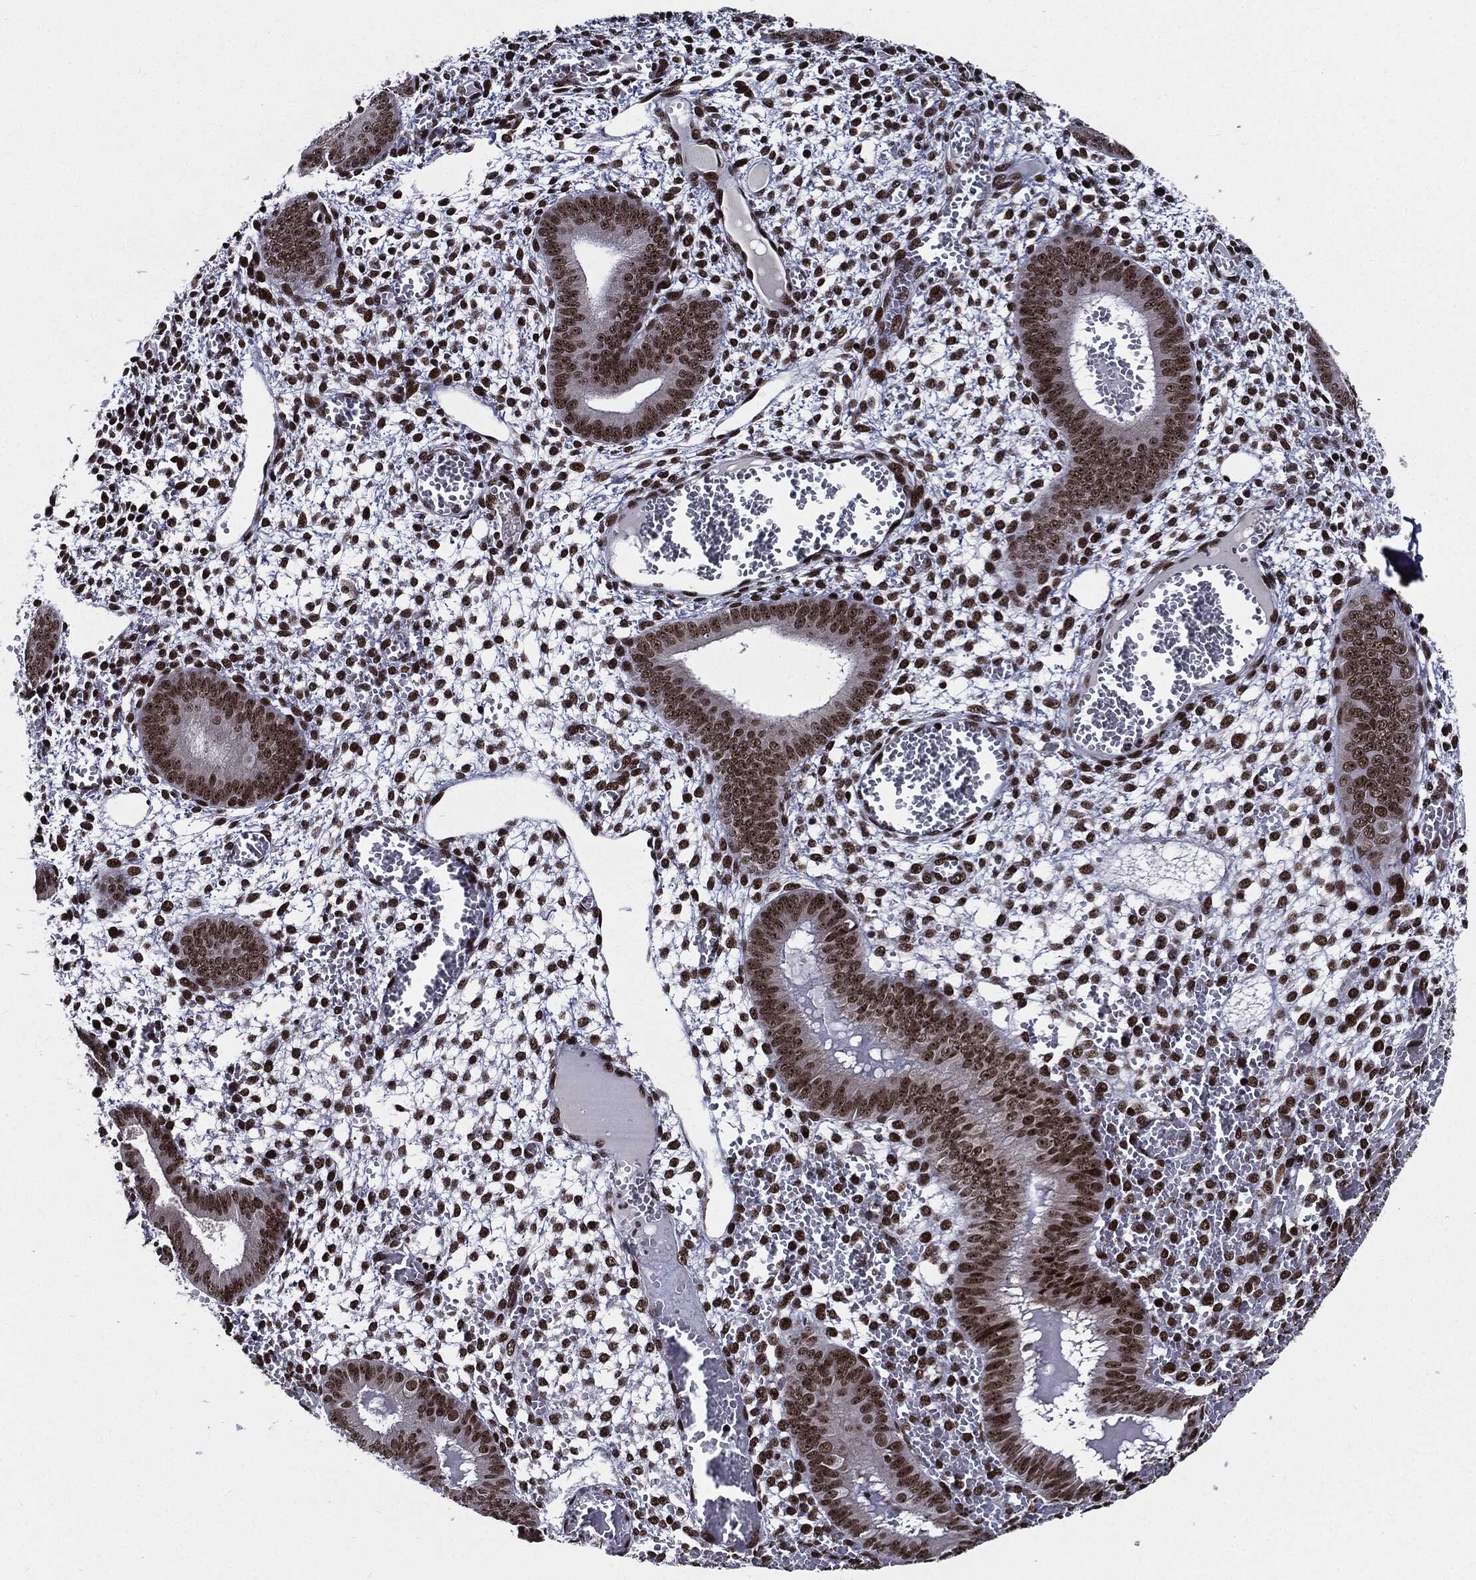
{"staining": {"intensity": "moderate", "quantity": ">75%", "location": "nuclear"}, "tissue": "endometrium", "cell_type": "Cells in endometrial stroma", "image_type": "normal", "snomed": [{"axis": "morphology", "description": "Normal tissue, NOS"}, {"axis": "topography", "description": "Endometrium"}], "caption": "Brown immunohistochemical staining in benign endometrium demonstrates moderate nuclear expression in approximately >75% of cells in endometrial stroma. (DAB = brown stain, brightfield microscopy at high magnification).", "gene": "ZFP91", "patient": {"sex": "female", "age": 42}}